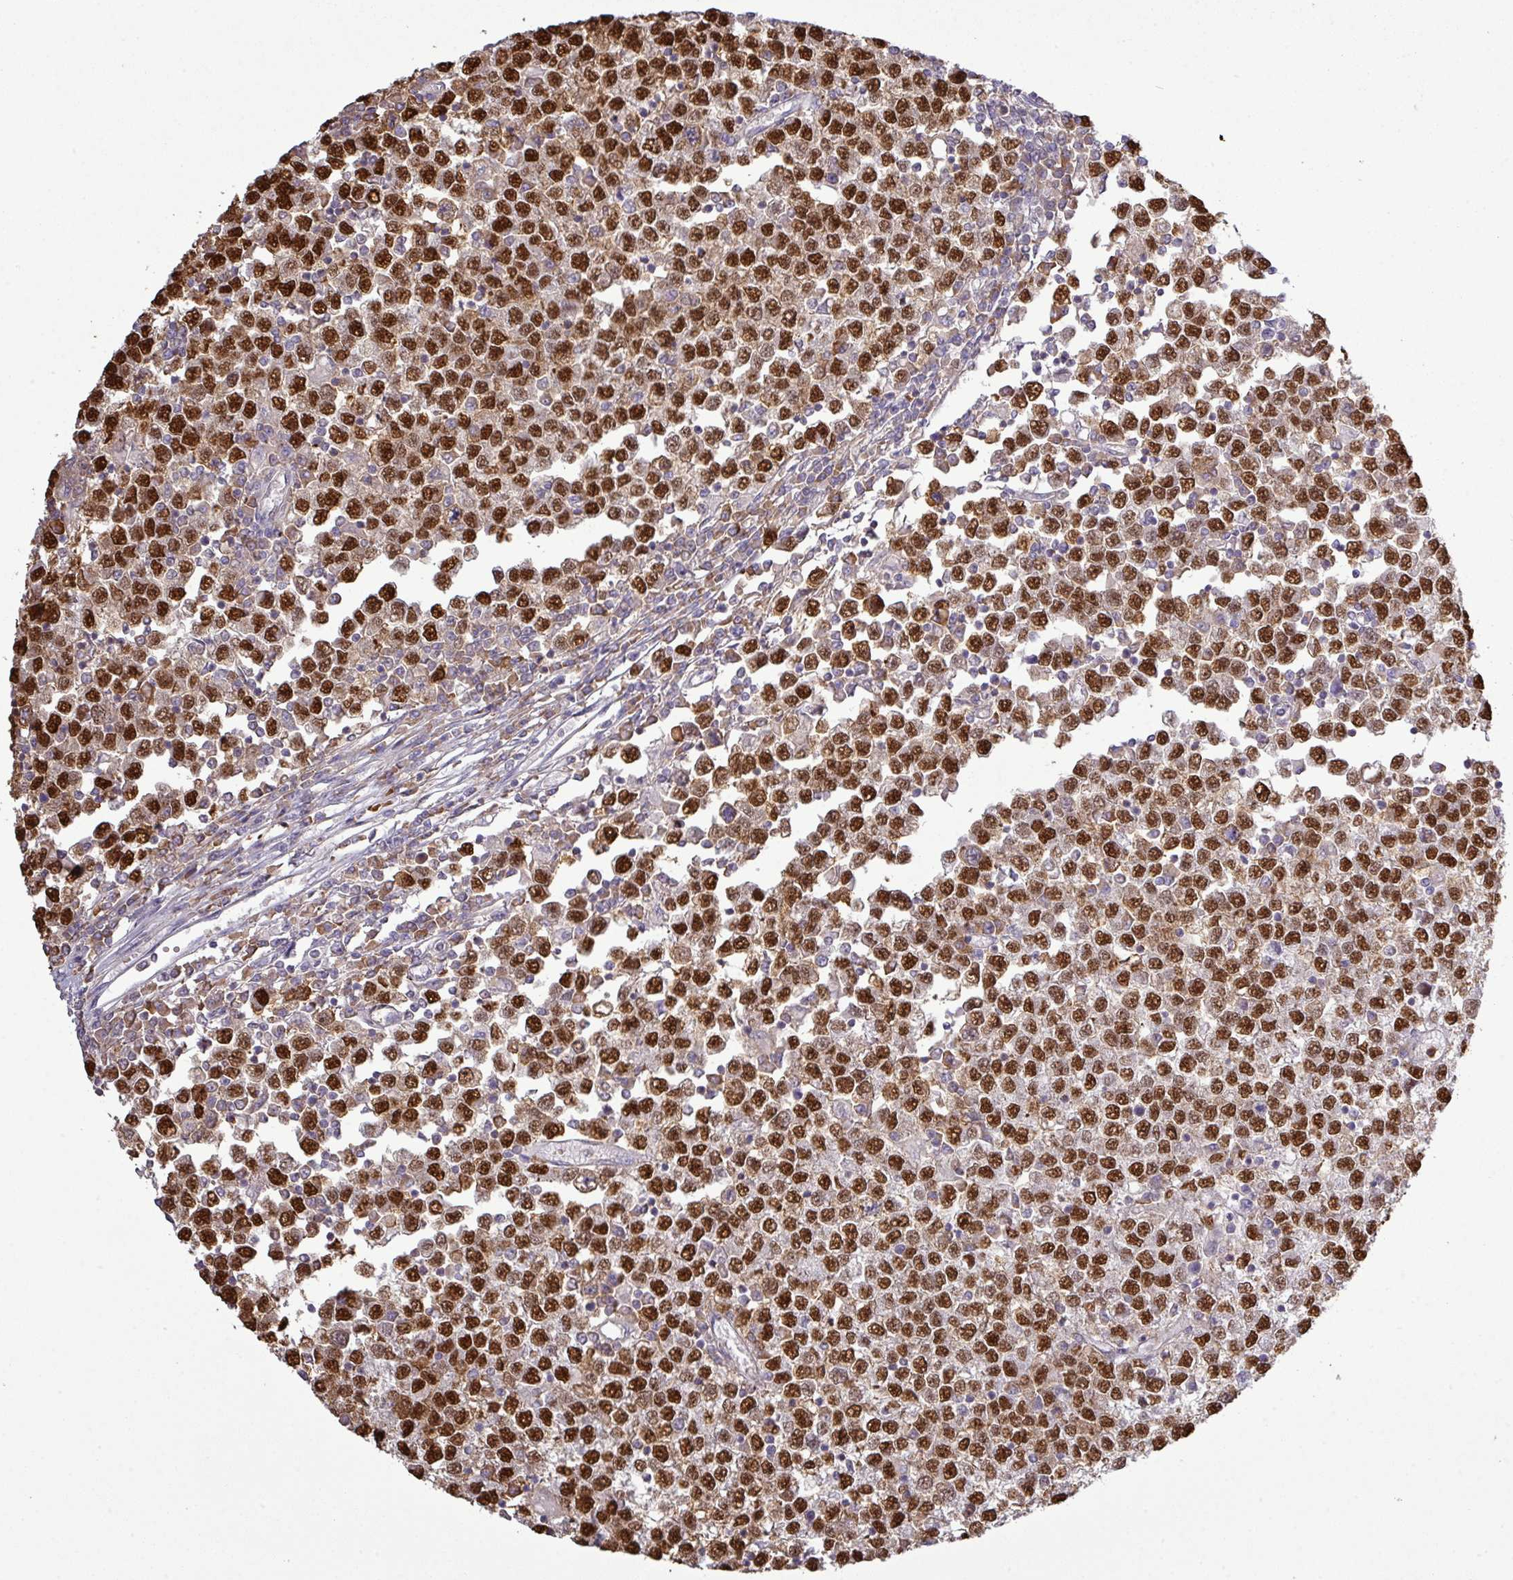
{"staining": {"intensity": "strong", "quantity": ">75%", "location": "nuclear"}, "tissue": "testis cancer", "cell_type": "Tumor cells", "image_type": "cancer", "snomed": [{"axis": "morphology", "description": "Seminoma, NOS"}, {"axis": "topography", "description": "Testis"}], "caption": "Tumor cells reveal strong nuclear expression in about >75% of cells in testis seminoma. (IHC, brightfield microscopy, high magnification).", "gene": "TPRA1", "patient": {"sex": "male", "age": 65}}